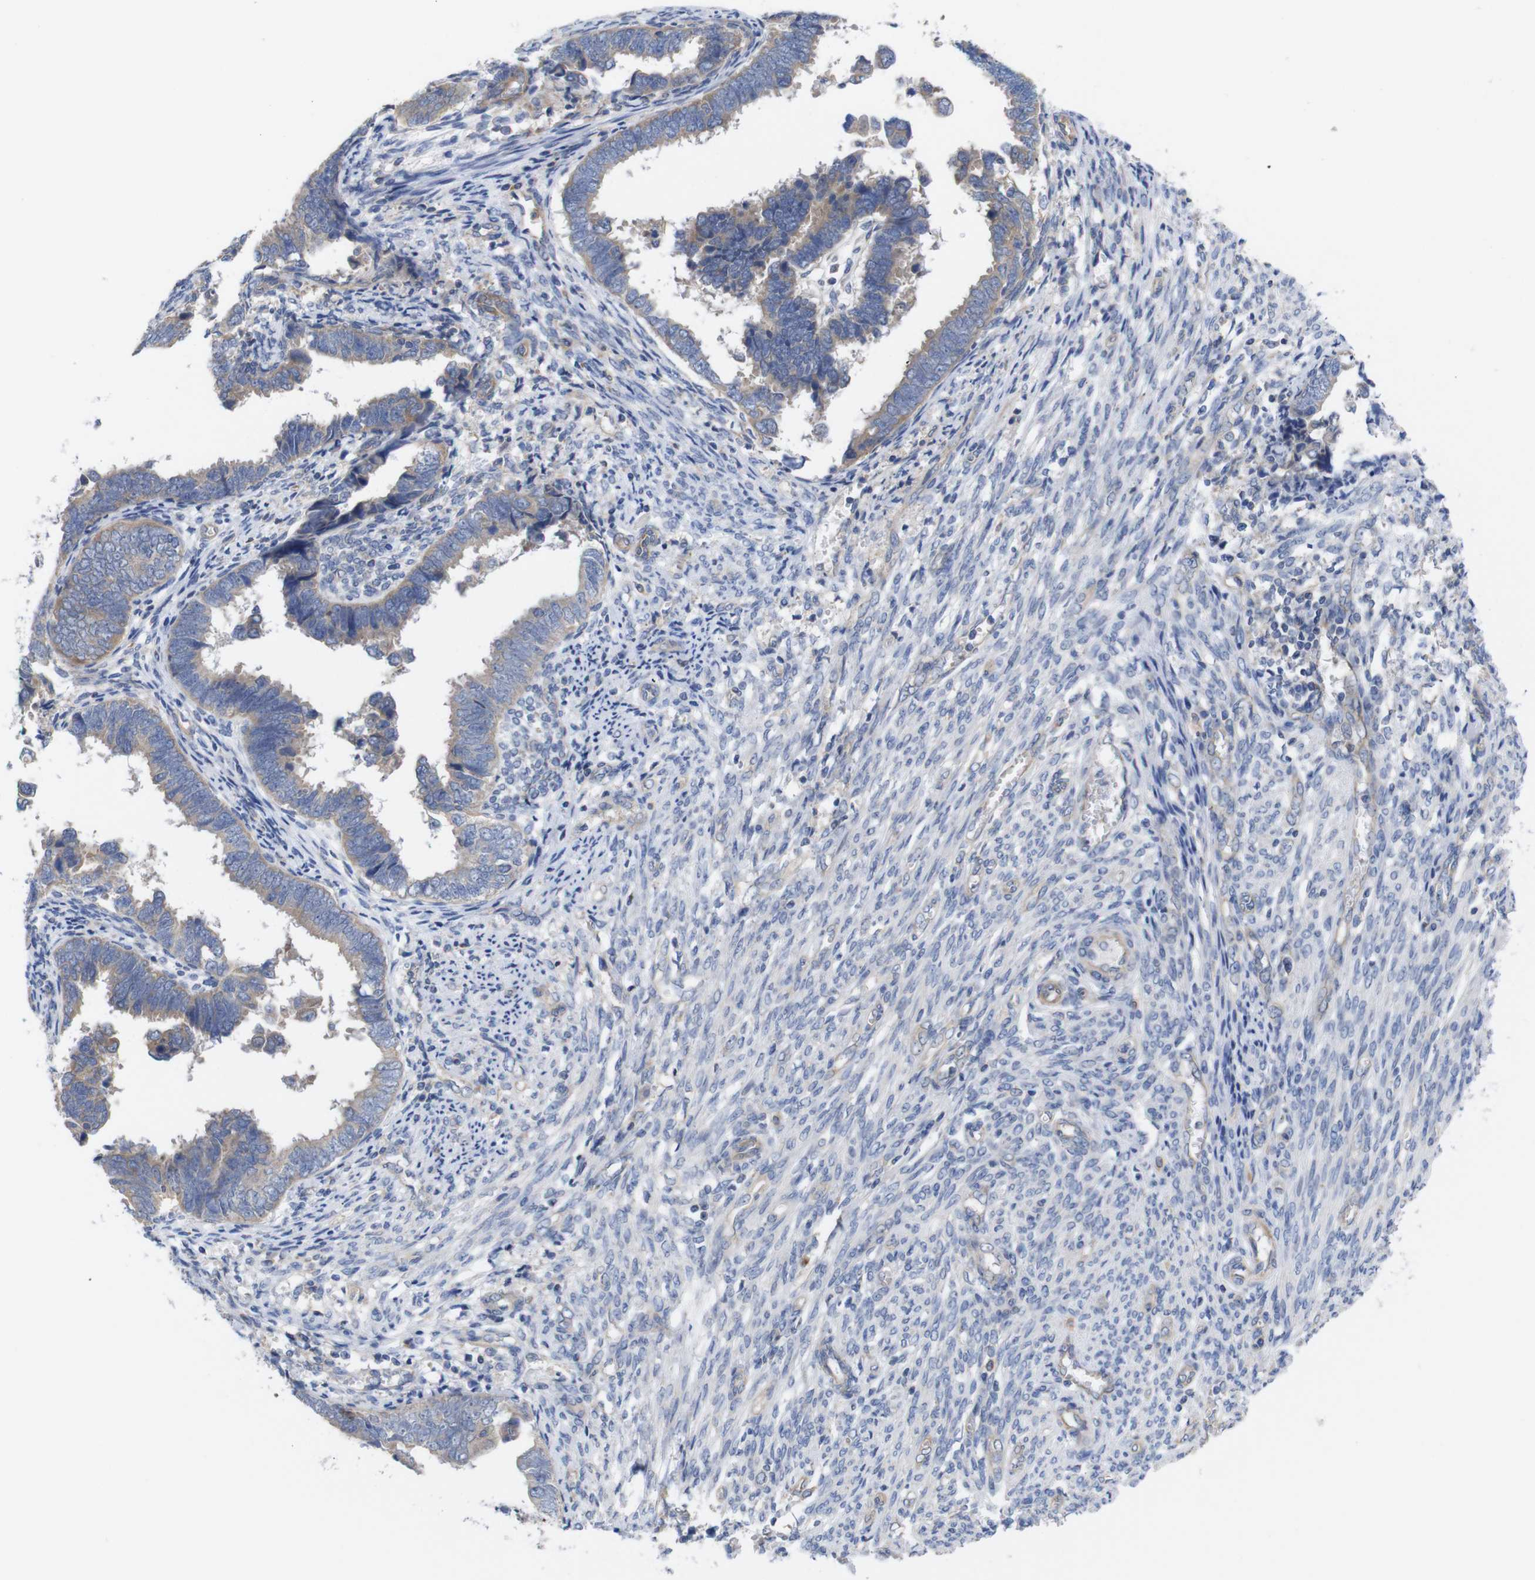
{"staining": {"intensity": "weak", "quantity": ">75%", "location": "cytoplasmic/membranous"}, "tissue": "endometrial cancer", "cell_type": "Tumor cells", "image_type": "cancer", "snomed": [{"axis": "morphology", "description": "Adenocarcinoma, NOS"}, {"axis": "topography", "description": "Endometrium"}], "caption": "Brown immunohistochemical staining in human endometrial cancer (adenocarcinoma) demonstrates weak cytoplasmic/membranous expression in about >75% of tumor cells. (Brightfield microscopy of DAB IHC at high magnification).", "gene": "USH1C", "patient": {"sex": "female", "age": 75}}